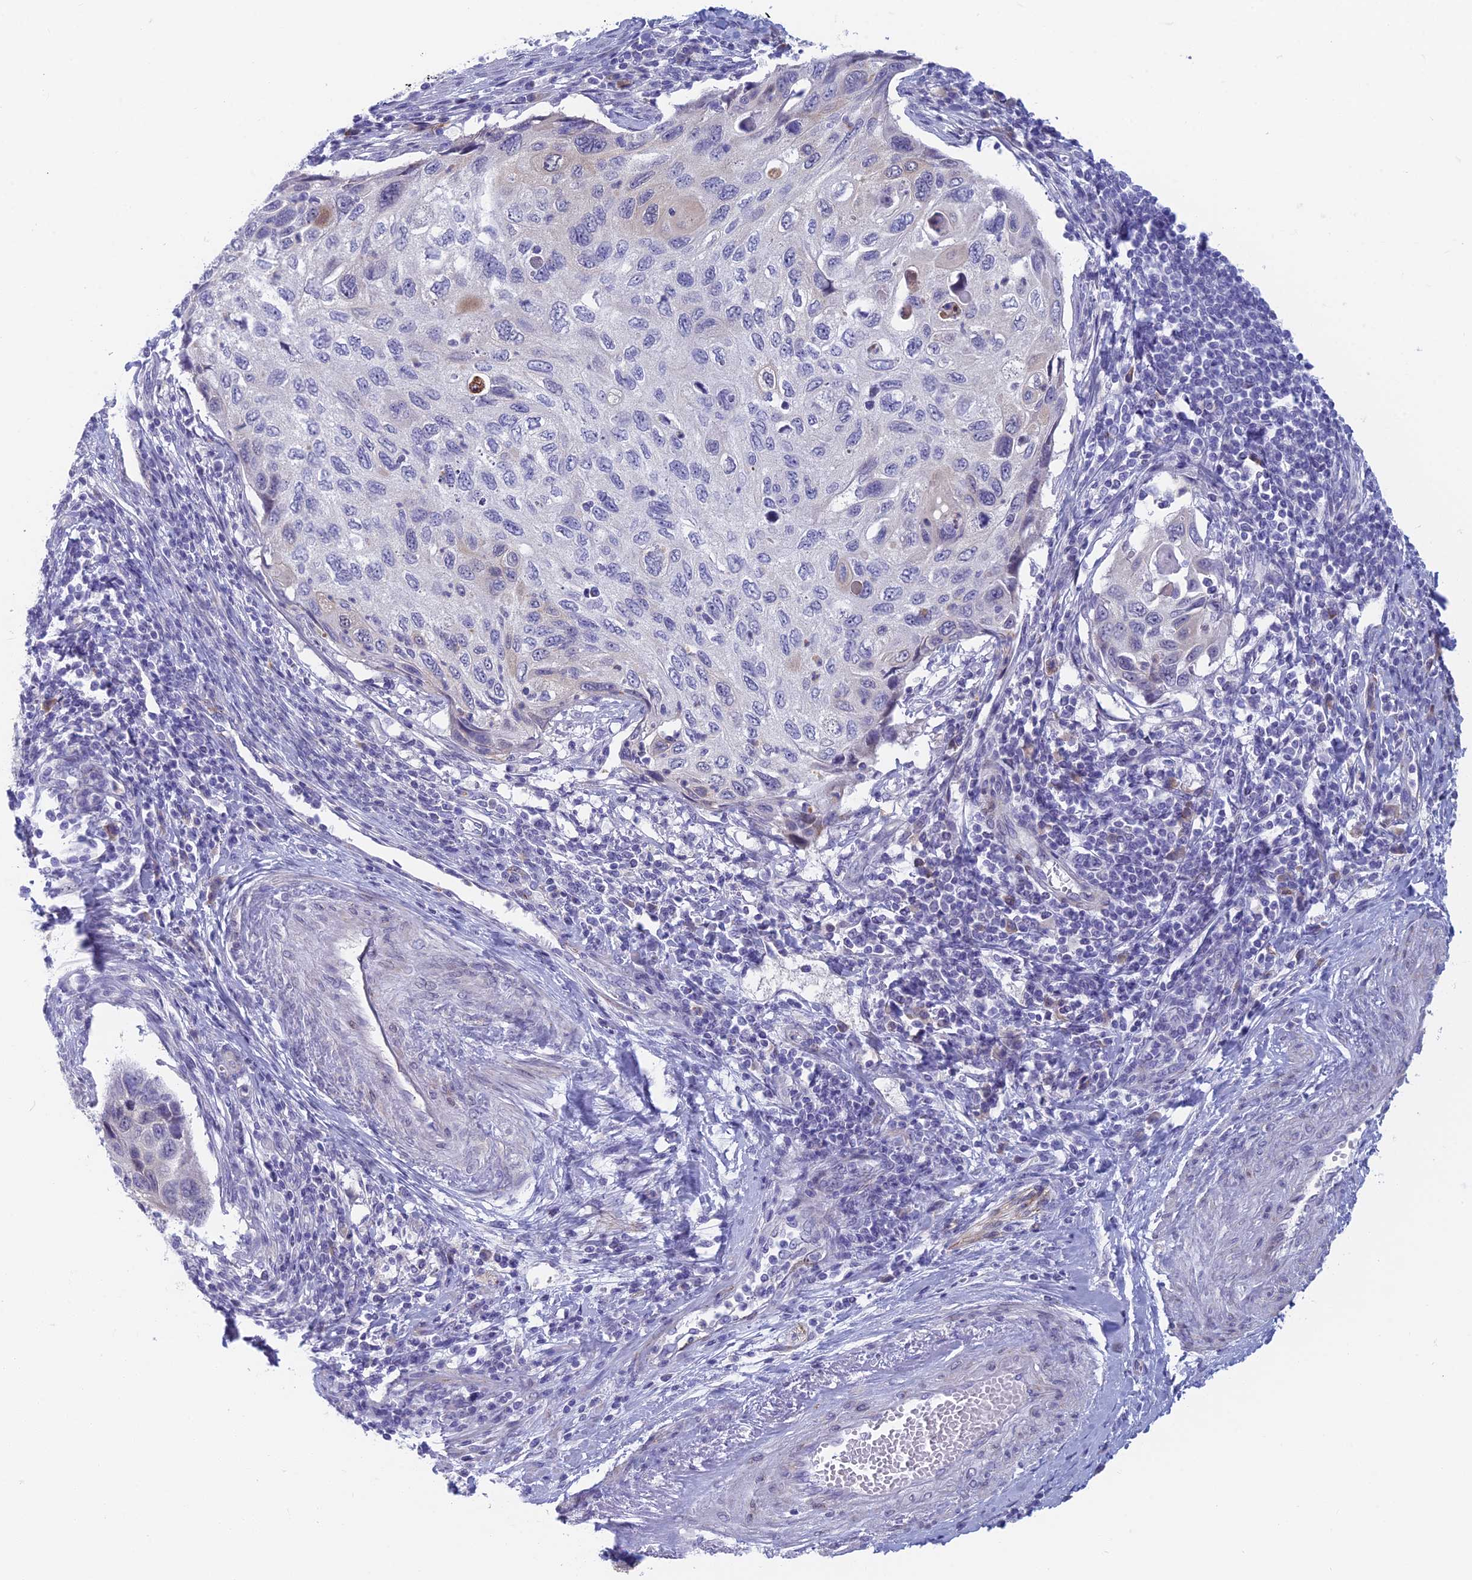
{"staining": {"intensity": "negative", "quantity": "none", "location": "none"}, "tissue": "cervical cancer", "cell_type": "Tumor cells", "image_type": "cancer", "snomed": [{"axis": "morphology", "description": "Squamous cell carcinoma, NOS"}, {"axis": "topography", "description": "Cervix"}], "caption": "Immunohistochemical staining of human cervical cancer (squamous cell carcinoma) shows no significant expression in tumor cells.", "gene": "PPP1R26", "patient": {"sex": "female", "age": 70}}